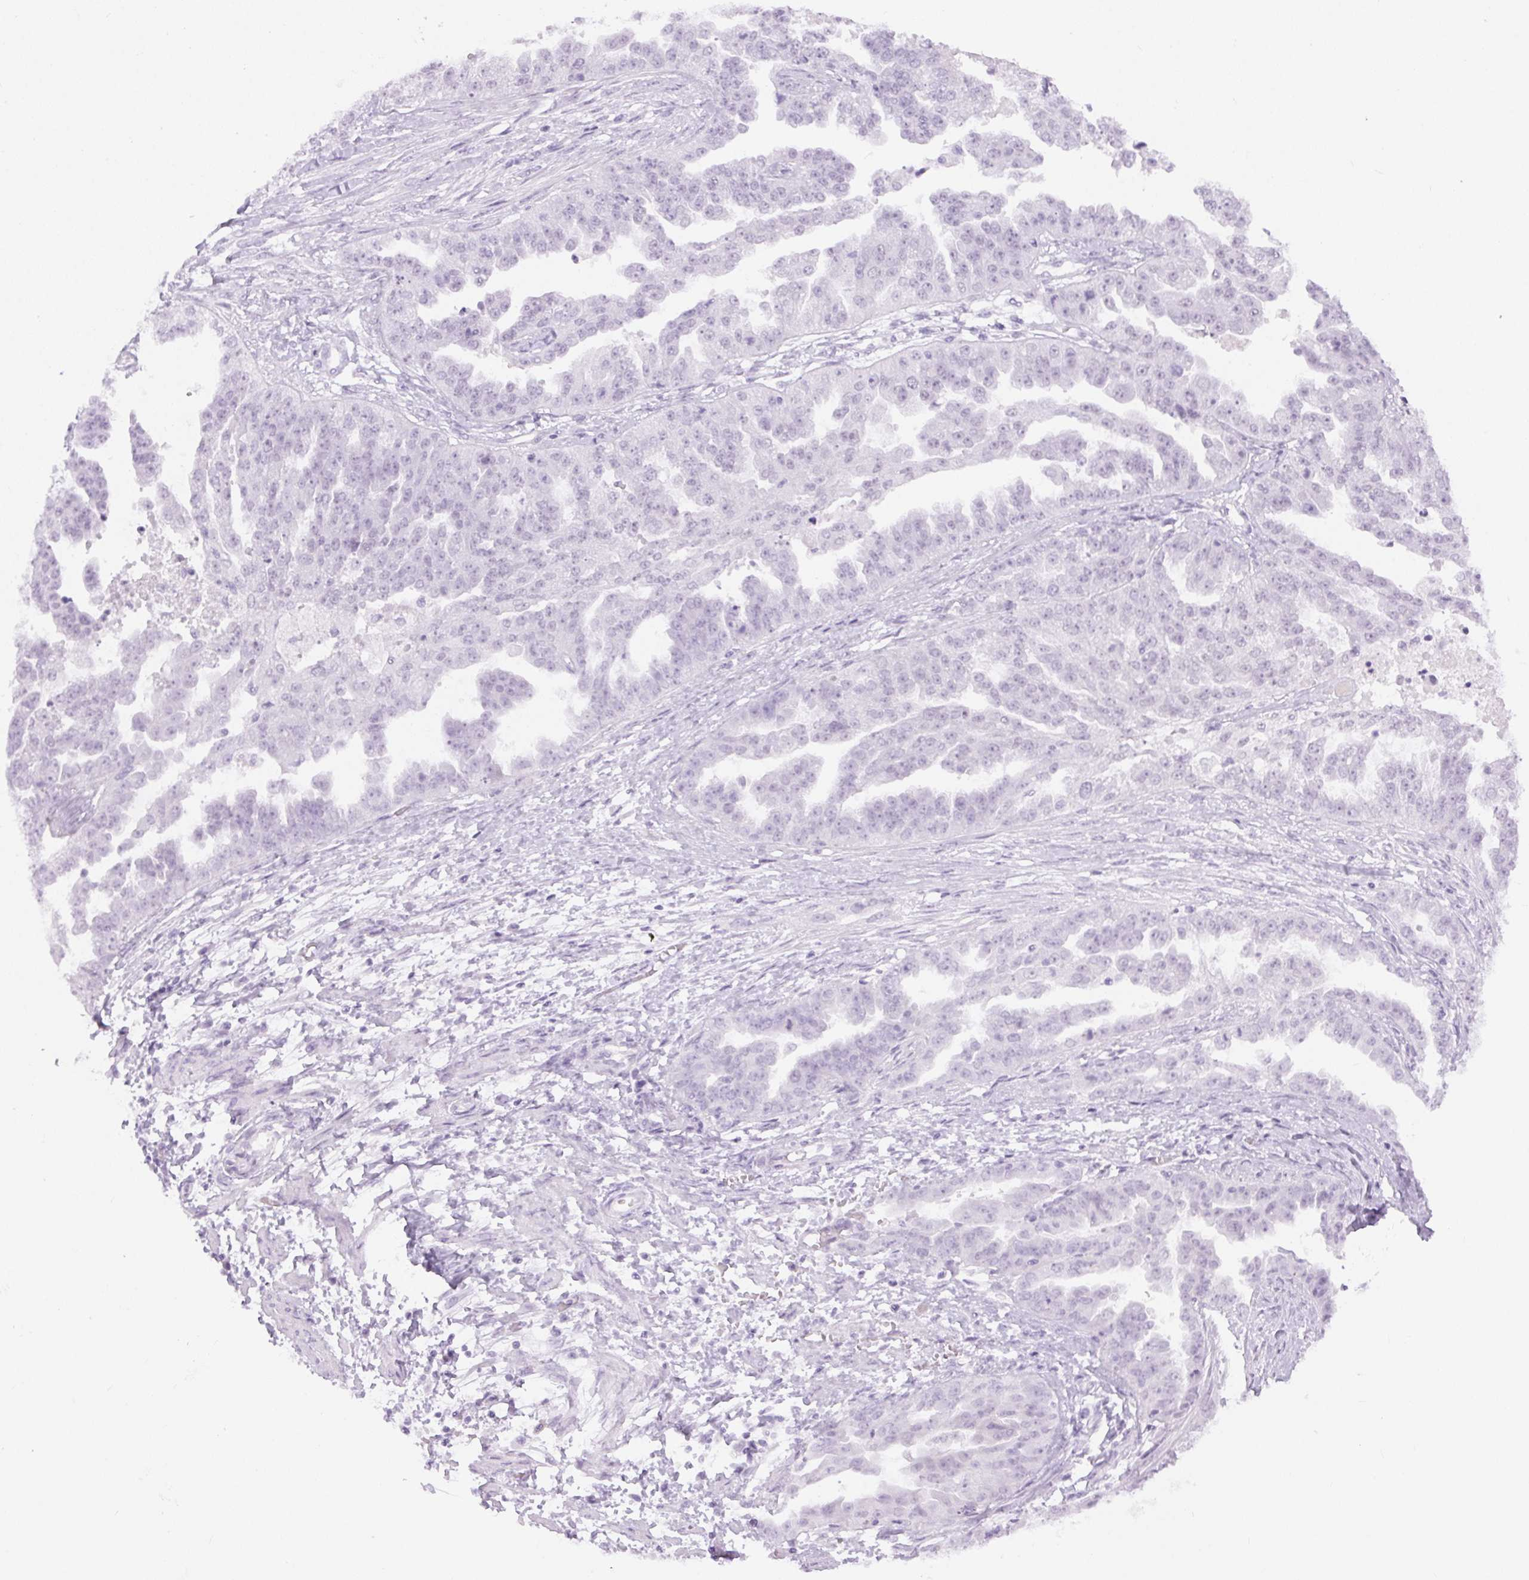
{"staining": {"intensity": "negative", "quantity": "none", "location": "none"}, "tissue": "ovarian cancer", "cell_type": "Tumor cells", "image_type": "cancer", "snomed": [{"axis": "morphology", "description": "Cystadenocarcinoma, serous, NOS"}, {"axis": "topography", "description": "Ovary"}], "caption": "Tumor cells show no significant expression in serous cystadenocarcinoma (ovarian).", "gene": "BEND2", "patient": {"sex": "female", "age": 58}}